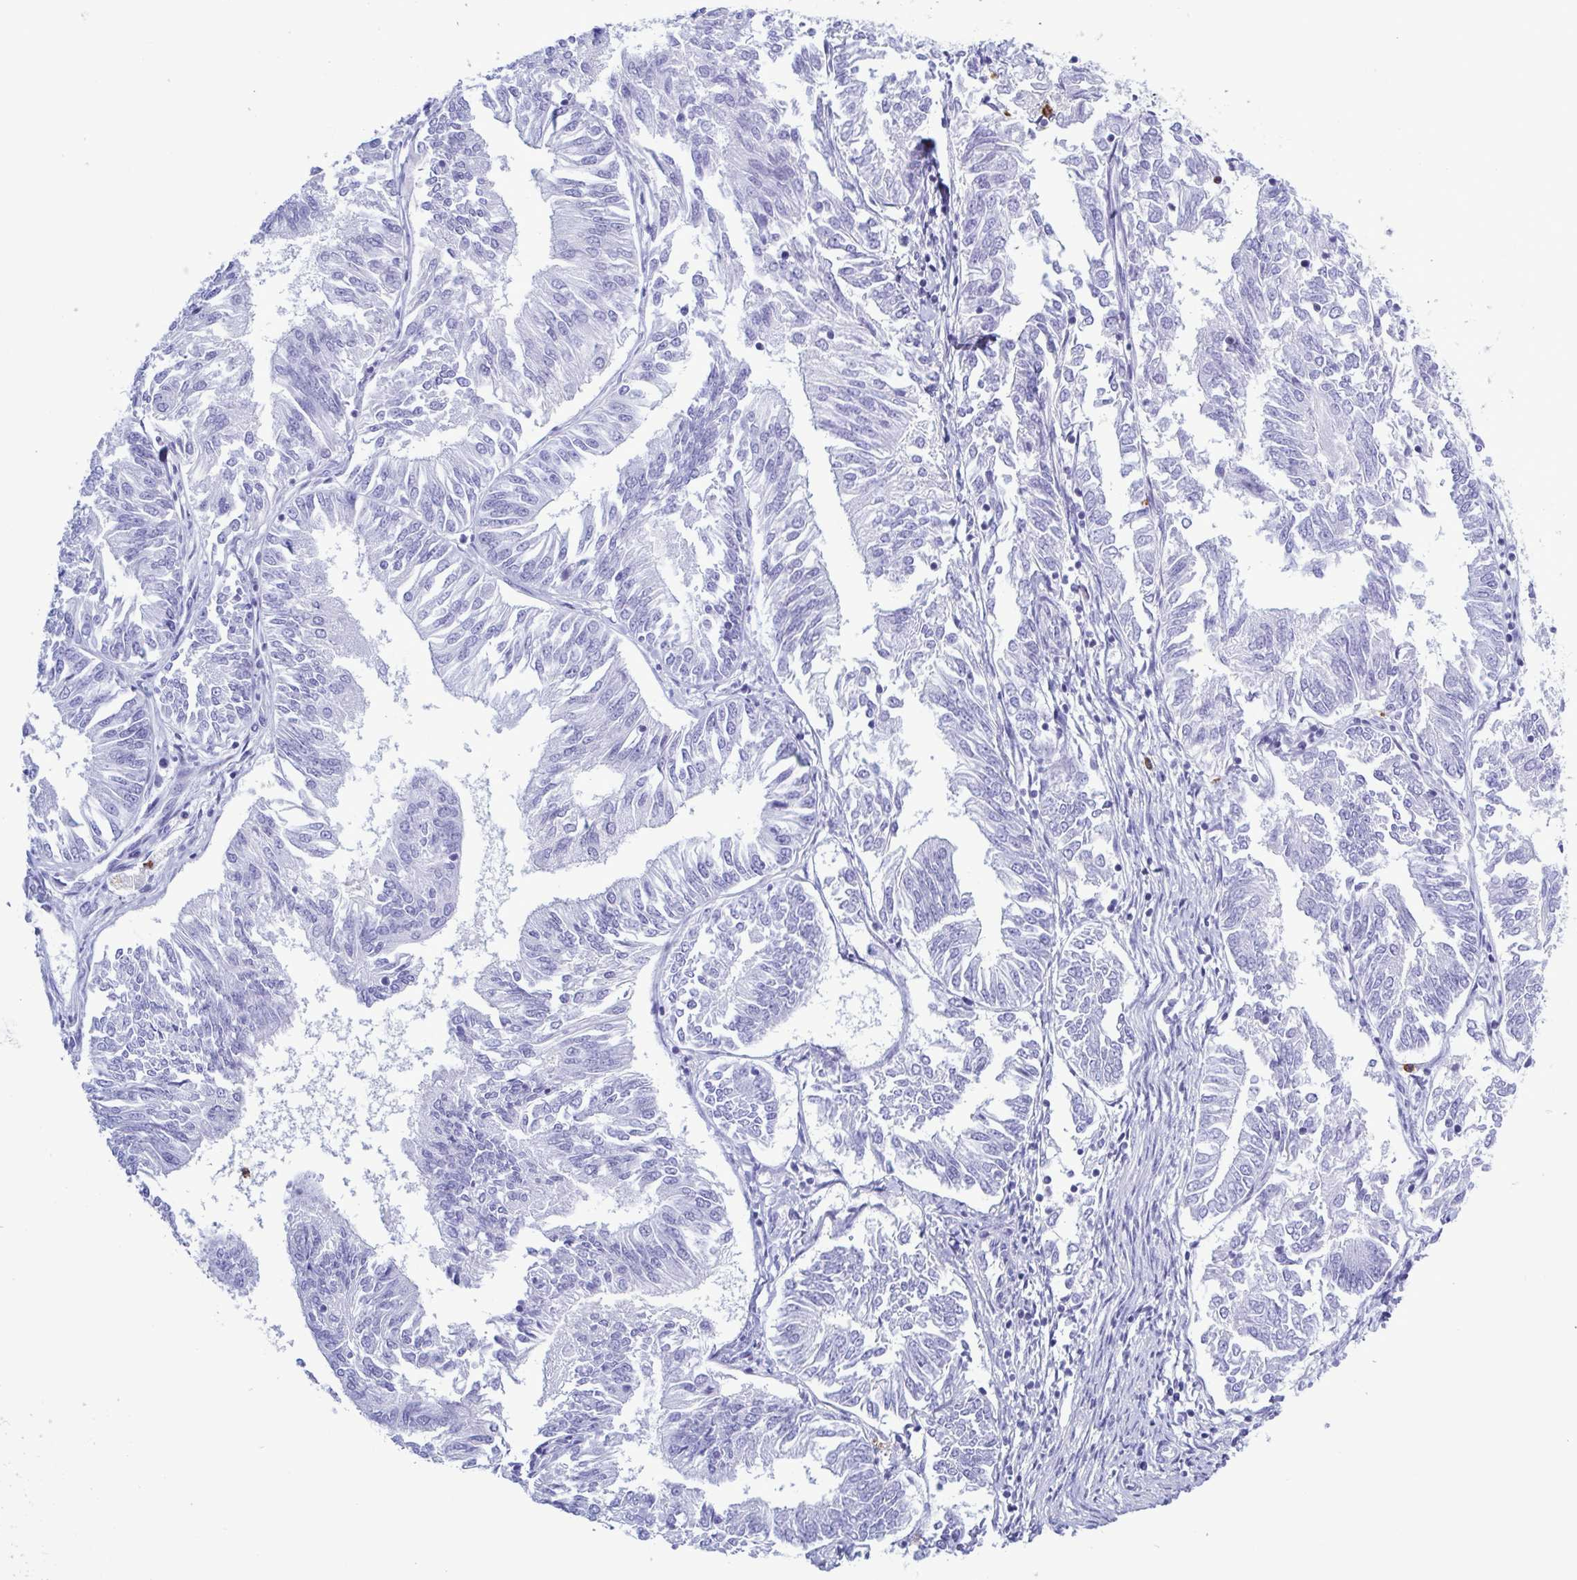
{"staining": {"intensity": "negative", "quantity": "none", "location": "none"}, "tissue": "endometrial cancer", "cell_type": "Tumor cells", "image_type": "cancer", "snomed": [{"axis": "morphology", "description": "Adenocarcinoma, NOS"}, {"axis": "topography", "description": "Endometrium"}], "caption": "A high-resolution image shows immunohistochemistry (IHC) staining of endometrial cancer, which exhibits no significant staining in tumor cells.", "gene": "LTF", "patient": {"sex": "female", "age": 58}}